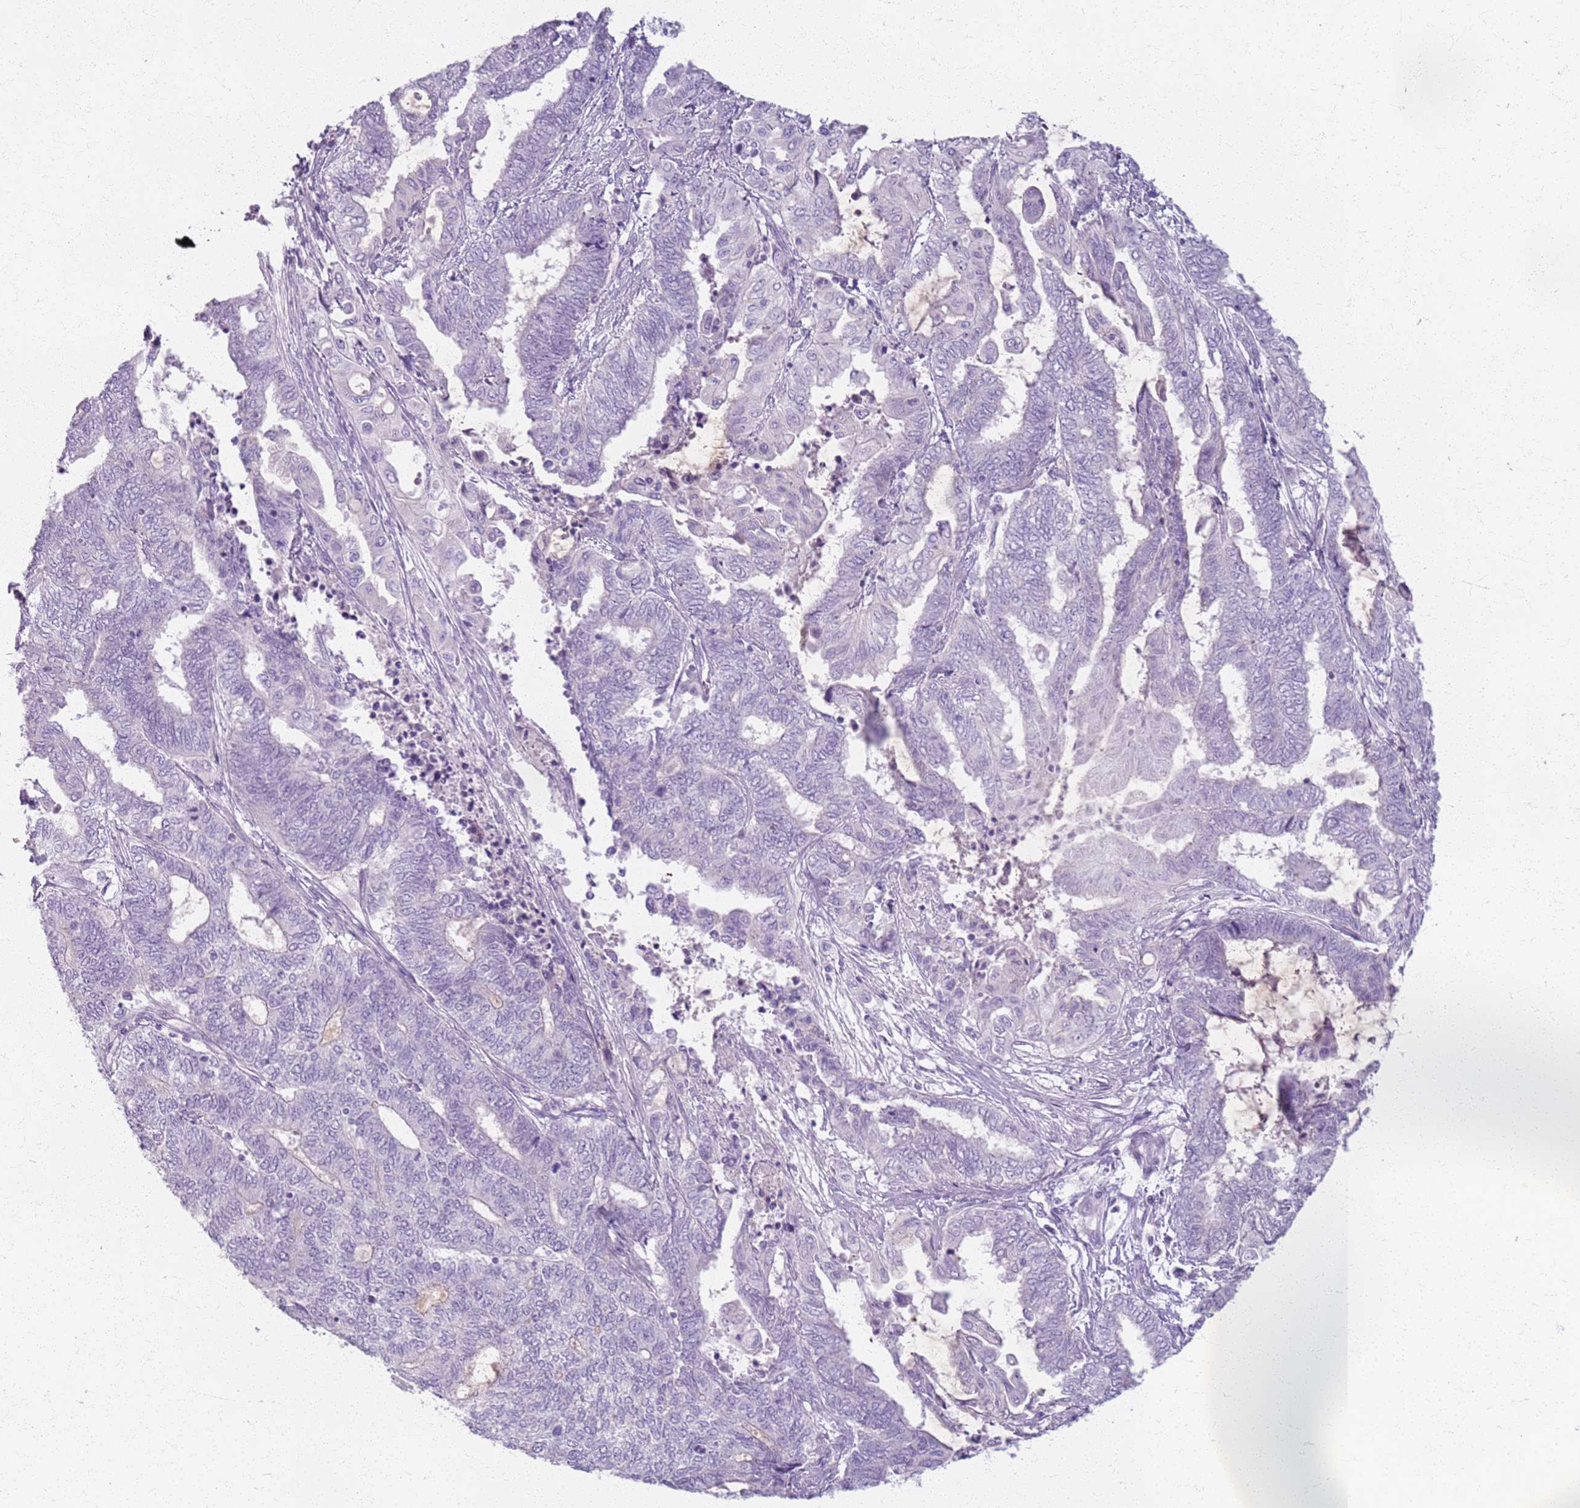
{"staining": {"intensity": "negative", "quantity": "none", "location": "none"}, "tissue": "endometrial cancer", "cell_type": "Tumor cells", "image_type": "cancer", "snomed": [{"axis": "morphology", "description": "Adenocarcinoma, NOS"}, {"axis": "topography", "description": "Uterus"}, {"axis": "topography", "description": "Endometrium"}], "caption": "Tumor cells are negative for protein expression in human endometrial cancer (adenocarcinoma).", "gene": "CSRP3", "patient": {"sex": "female", "age": 70}}